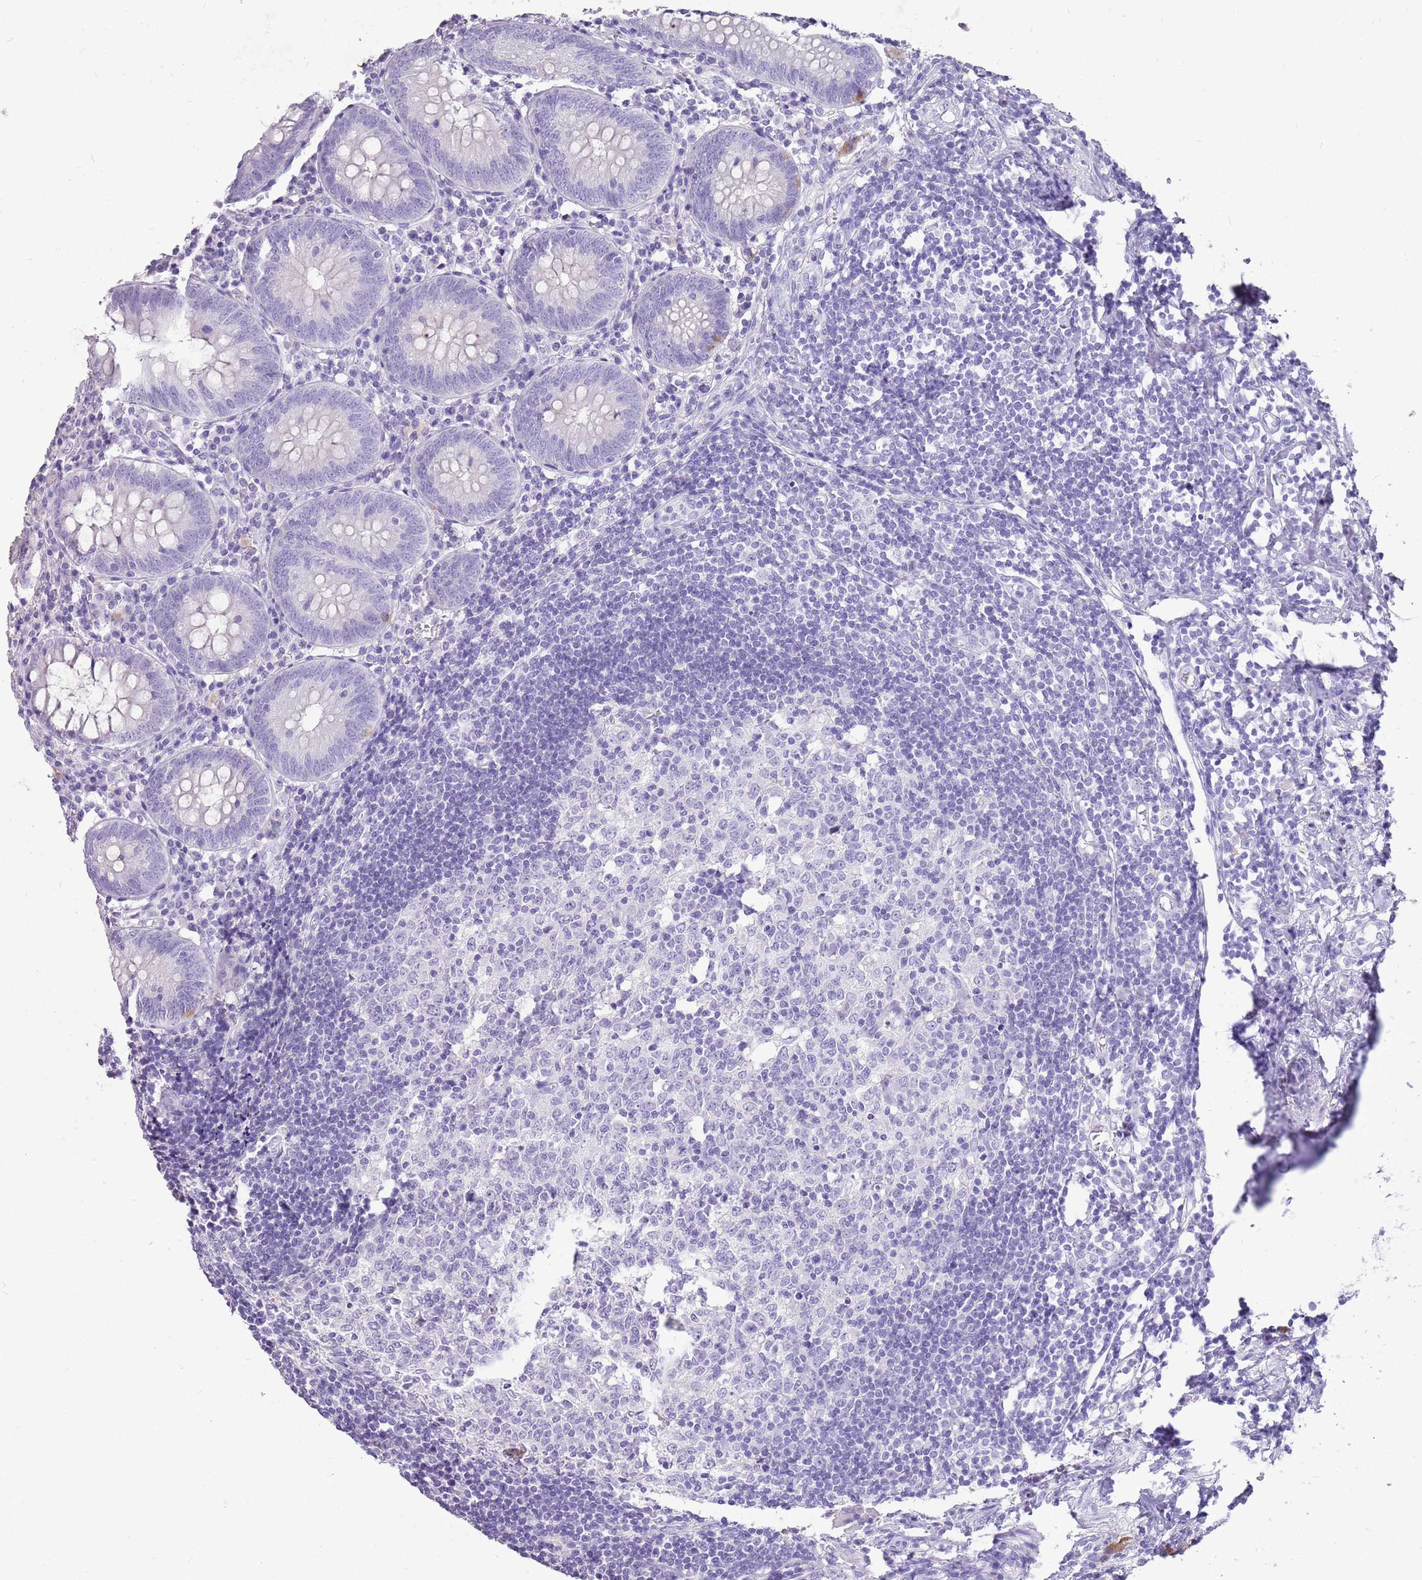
{"staining": {"intensity": "negative", "quantity": "none", "location": "none"}, "tissue": "appendix", "cell_type": "Glandular cells", "image_type": "normal", "snomed": [{"axis": "morphology", "description": "Normal tissue, NOS"}, {"axis": "topography", "description": "Appendix"}], "caption": "This is an immunohistochemistry histopathology image of benign appendix. There is no staining in glandular cells.", "gene": "ENSG00000271254", "patient": {"sex": "female", "age": 54}}